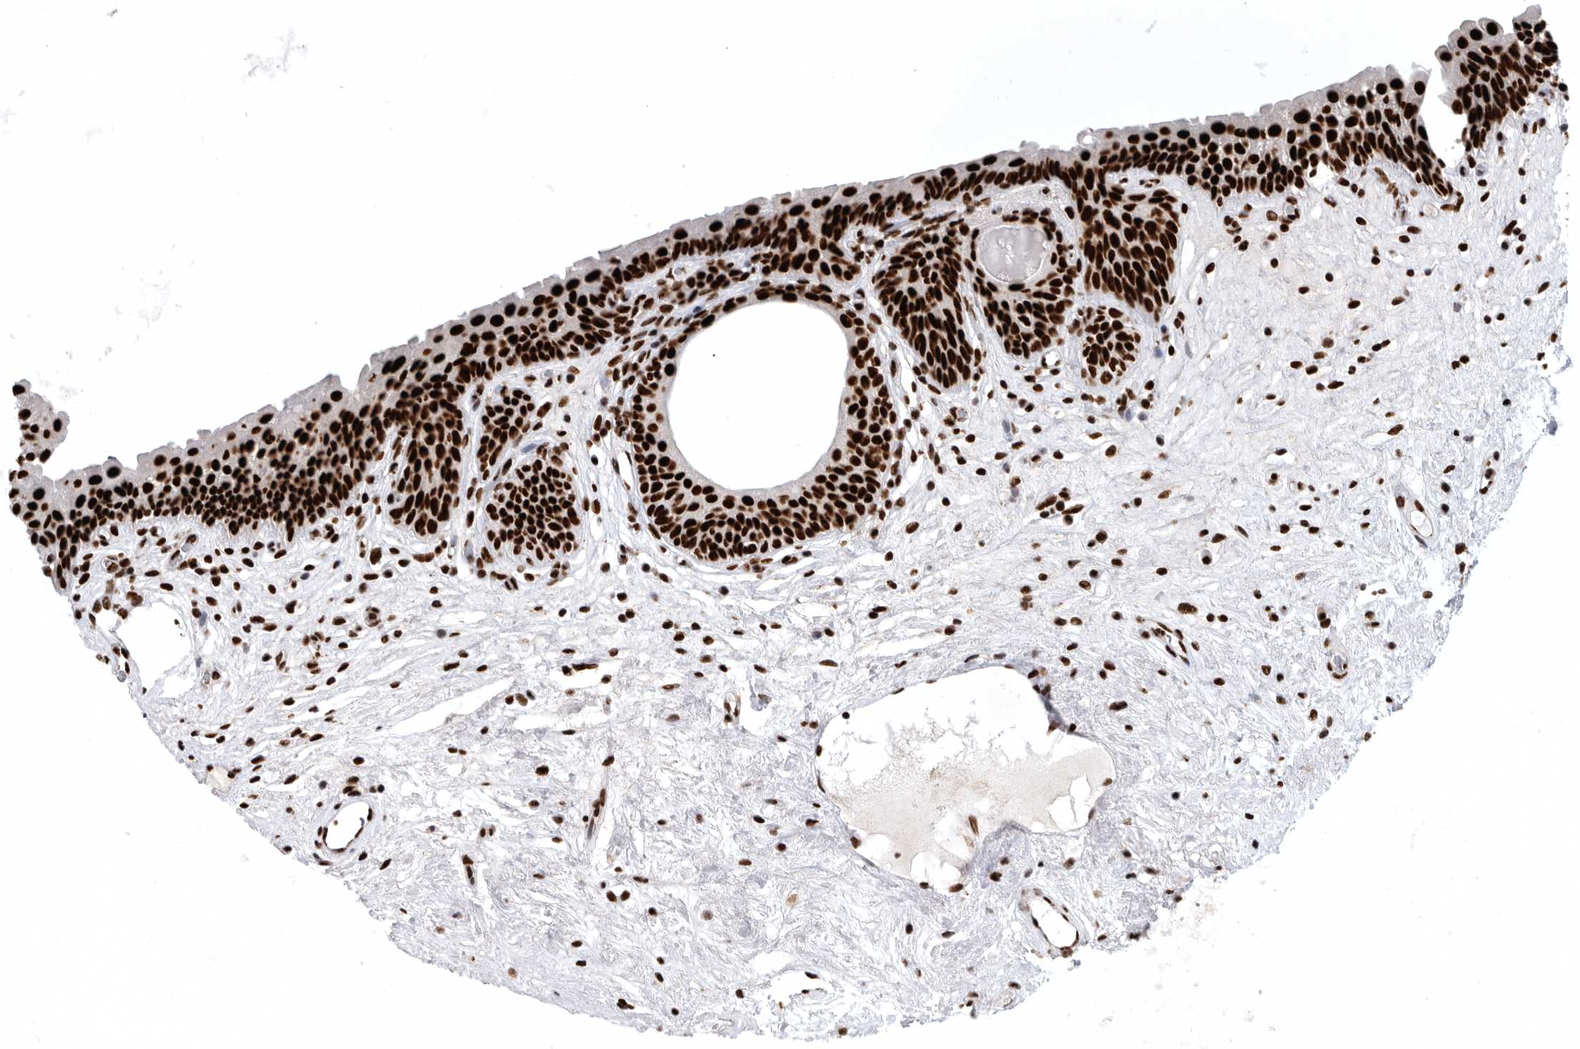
{"staining": {"intensity": "strong", "quantity": ">75%", "location": "nuclear"}, "tissue": "urinary bladder", "cell_type": "Urothelial cells", "image_type": "normal", "snomed": [{"axis": "morphology", "description": "Normal tissue, NOS"}, {"axis": "topography", "description": "Urinary bladder"}], "caption": "The image displays immunohistochemical staining of benign urinary bladder. There is strong nuclear staining is identified in about >75% of urothelial cells. (brown staining indicates protein expression, while blue staining denotes nuclei).", "gene": "BCLAF1", "patient": {"sex": "male", "age": 83}}